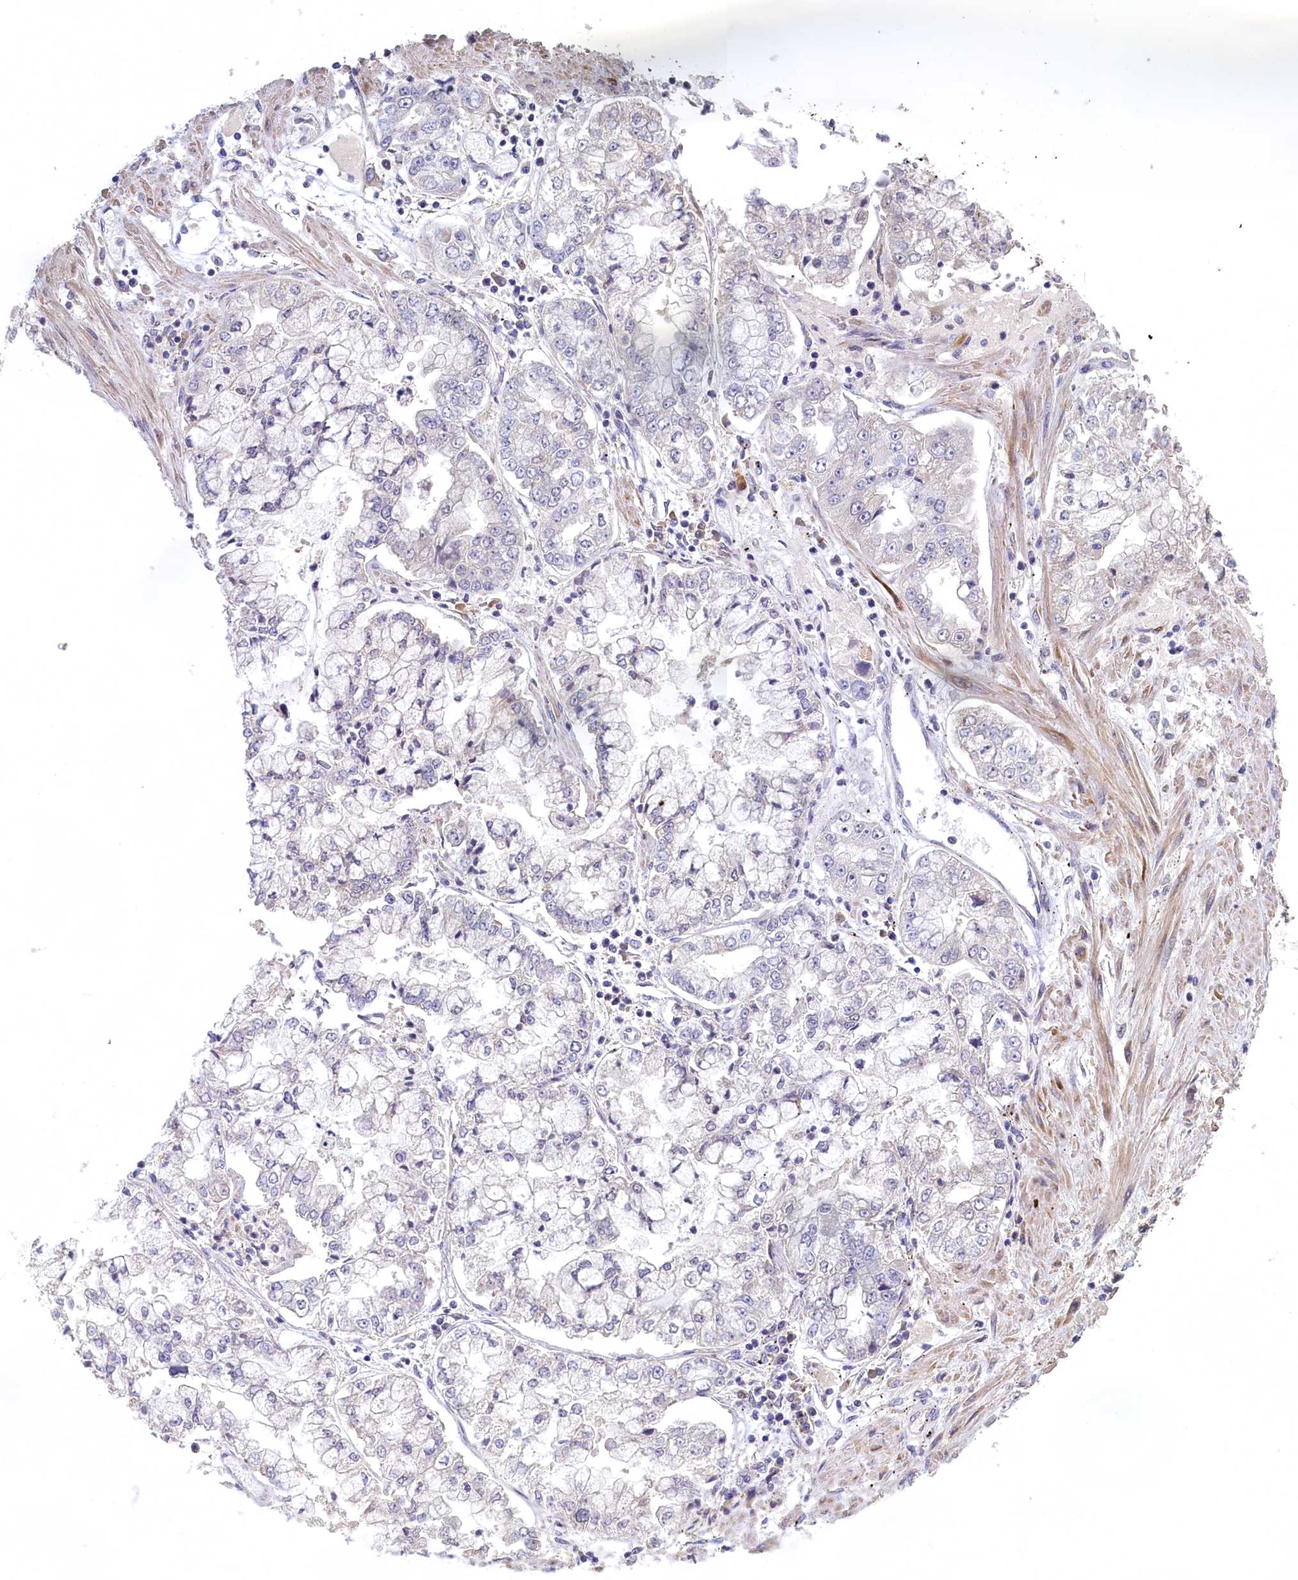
{"staining": {"intensity": "negative", "quantity": "none", "location": "none"}, "tissue": "stomach cancer", "cell_type": "Tumor cells", "image_type": "cancer", "snomed": [{"axis": "morphology", "description": "Adenocarcinoma, NOS"}, {"axis": "topography", "description": "Stomach"}], "caption": "Human stomach cancer (adenocarcinoma) stained for a protein using IHC demonstrates no positivity in tumor cells.", "gene": "UCHL3", "patient": {"sex": "male", "age": 76}}